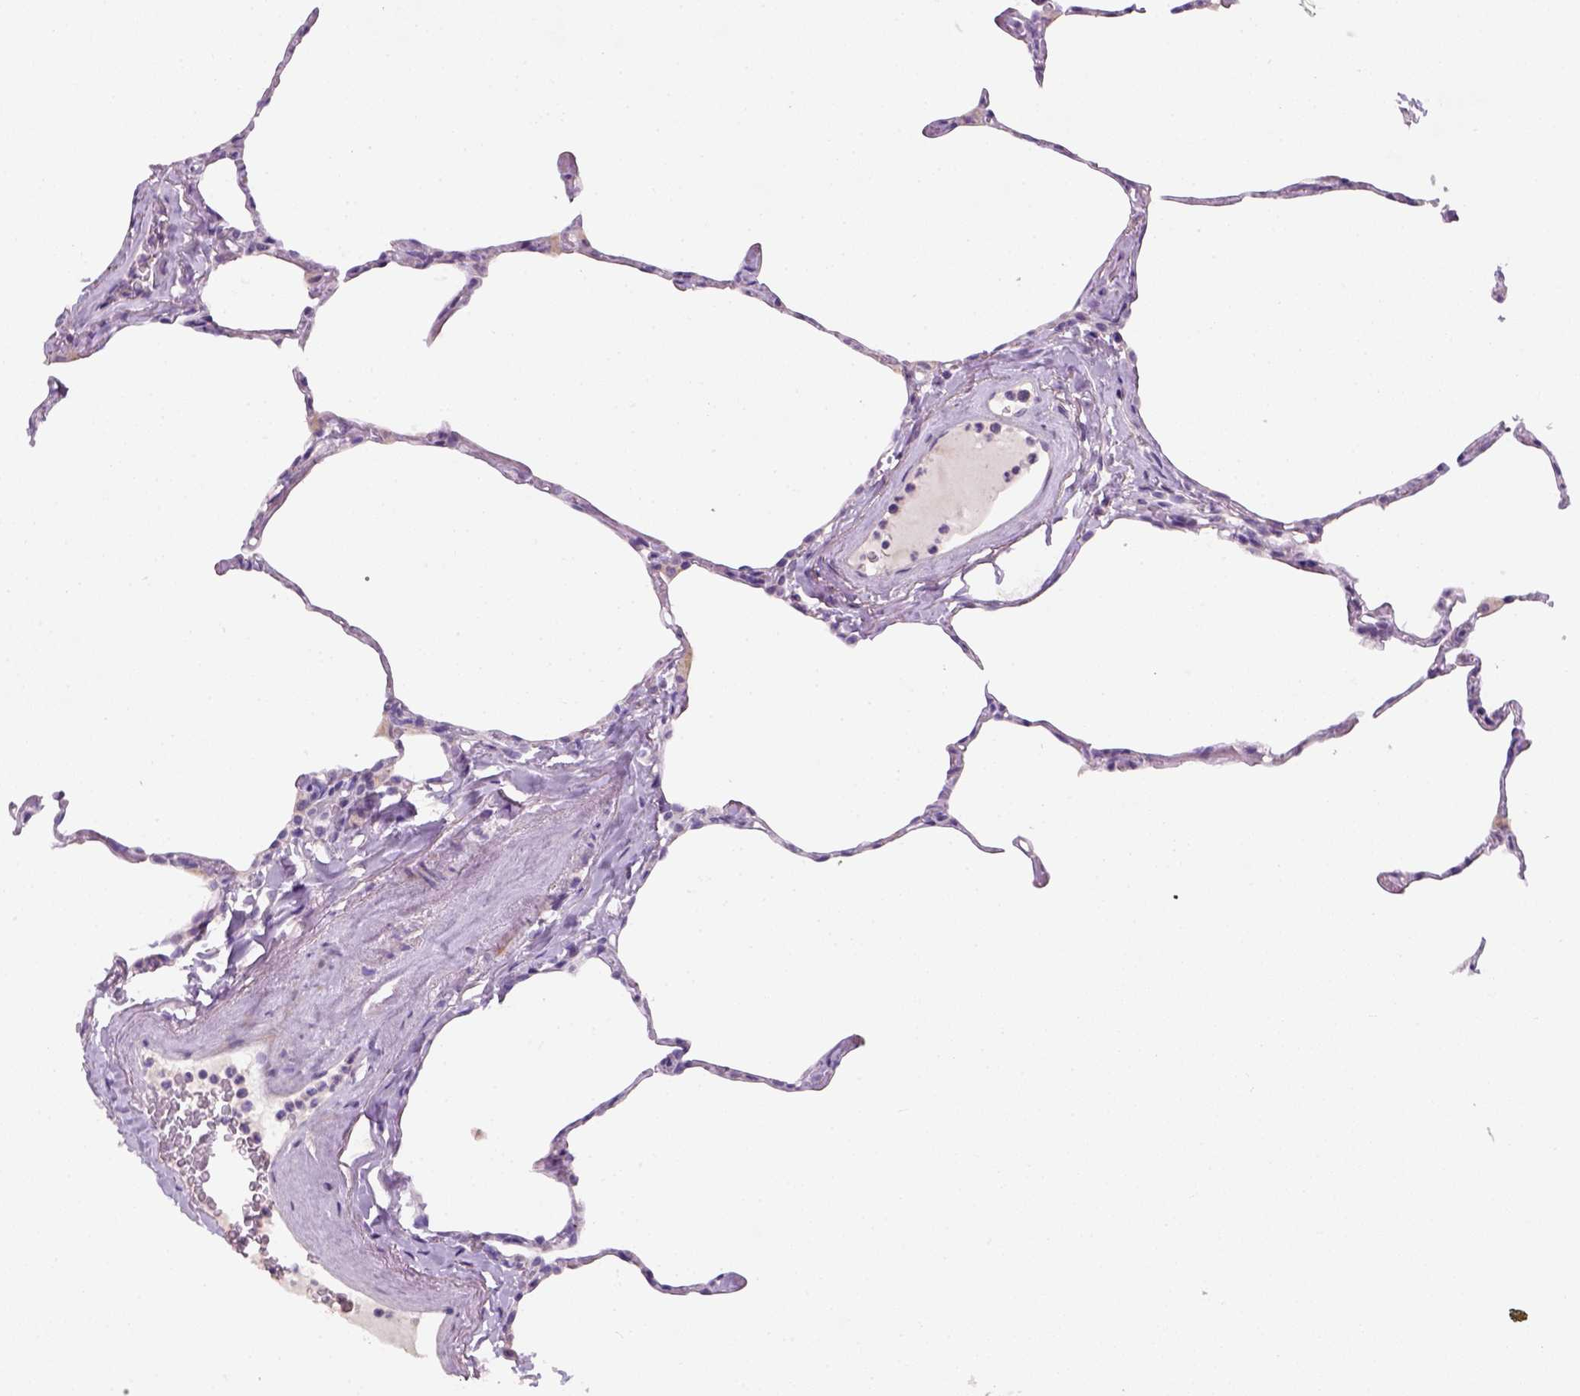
{"staining": {"intensity": "negative", "quantity": "none", "location": "none"}, "tissue": "lung", "cell_type": "Alveolar cells", "image_type": "normal", "snomed": [{"axis": "morphology", "description": "Normal tissue, NOS"}, {"axis": "topography", "description": "Lung"}], "caption": "Human lung stained for a protein using IHC displays no staining in alveolar cells.", "gene": "NUDT6", "patient": {"sex": "male", "age": 65}}